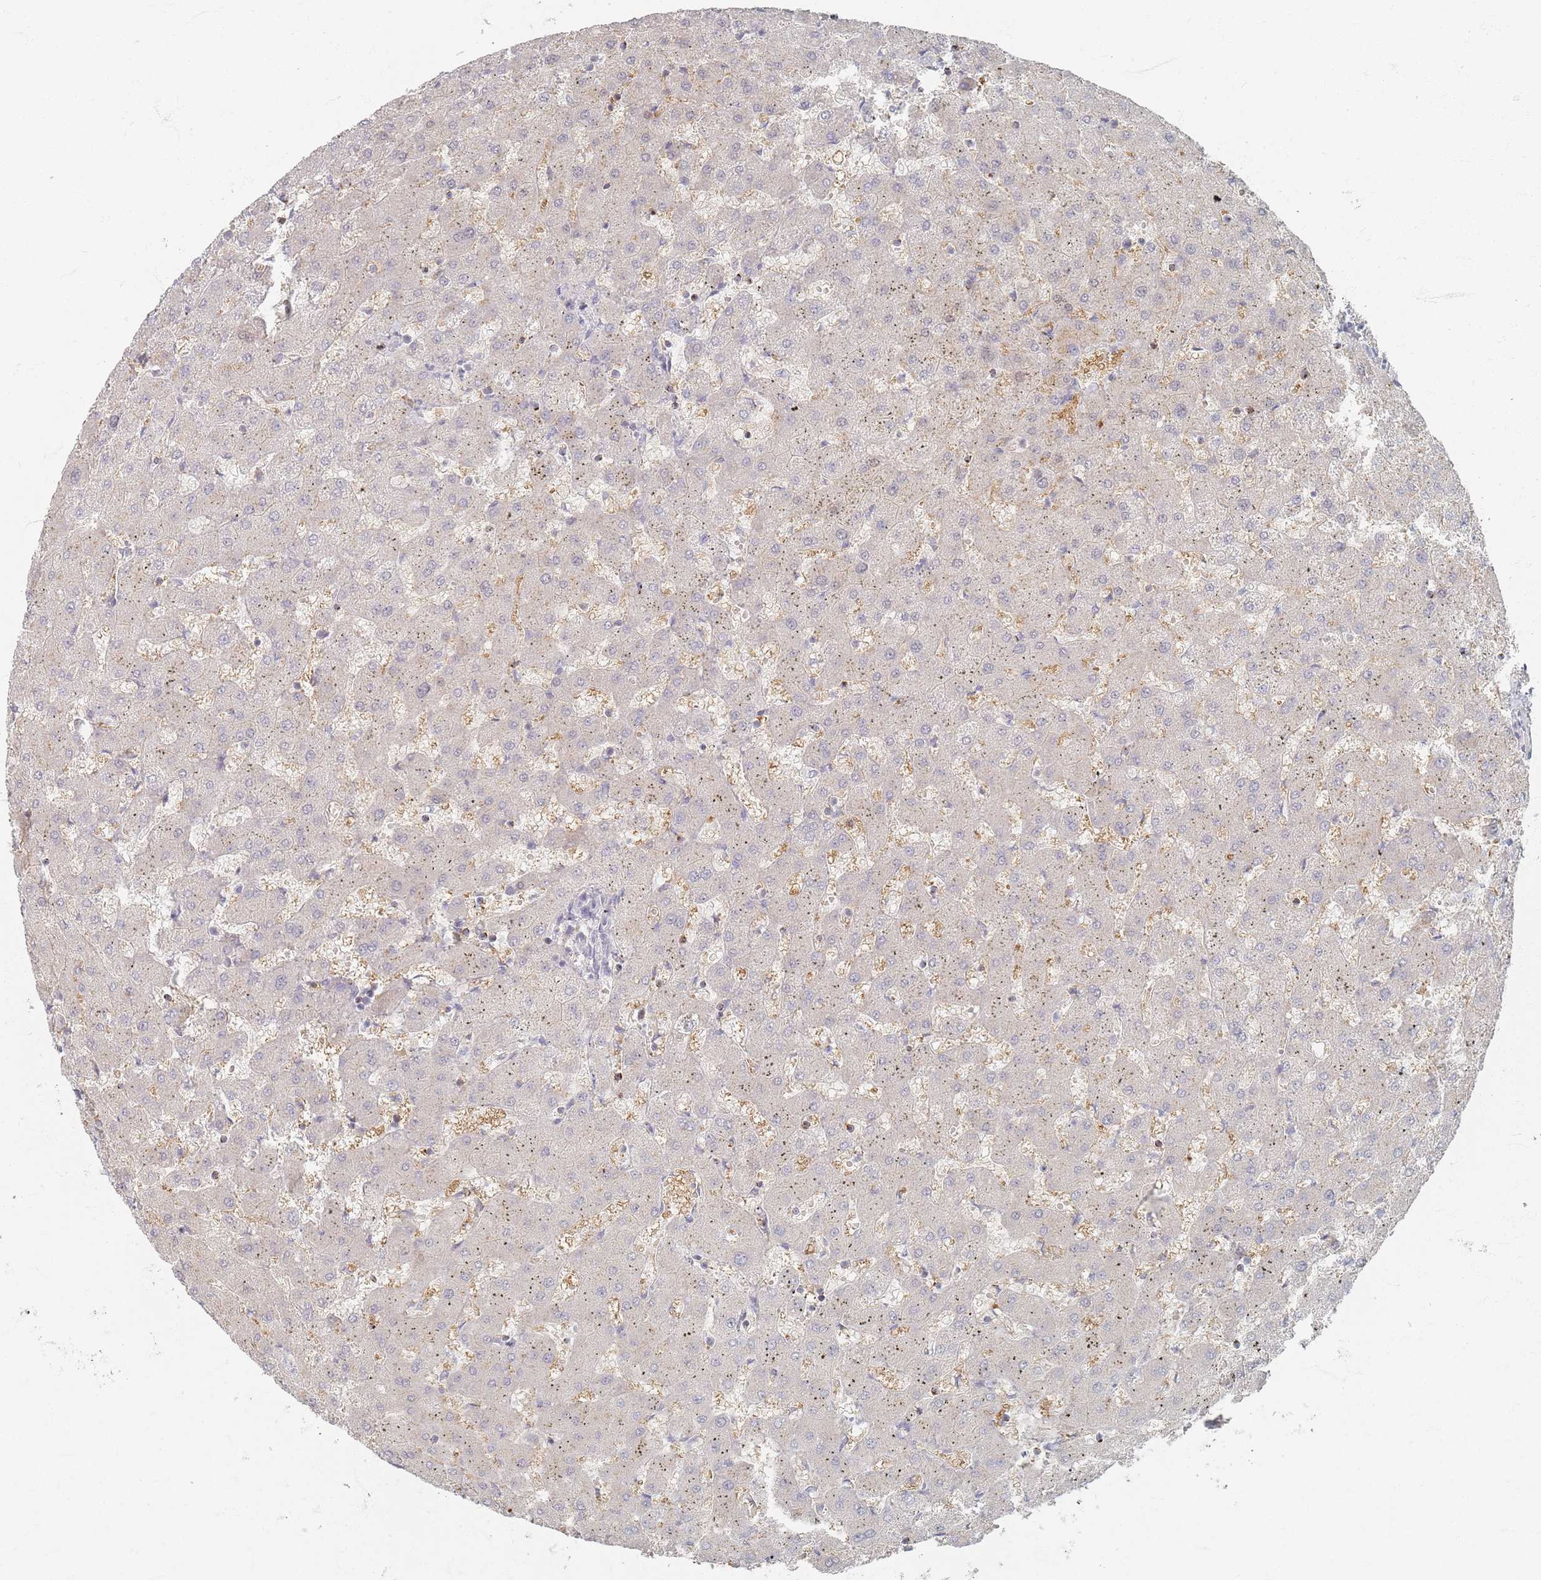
{"staining": {"intensity": "negative", "quantity": "none", "location": "none"}, "tissue": "liver", "cell_type": "Cholangiocytes", "image_type": "normal", "snomed": [{"axis": "morphology", "description": "Normal tissue, NOS"}, {"axis": "topography", "description": "Liver"}], "caption": "The immunohistochemistry histopathology image has no significant expression in cholangiocytes of liver.", "gene": "ENSG00000251357", "patient": {"sex": "female", "age": 63}}